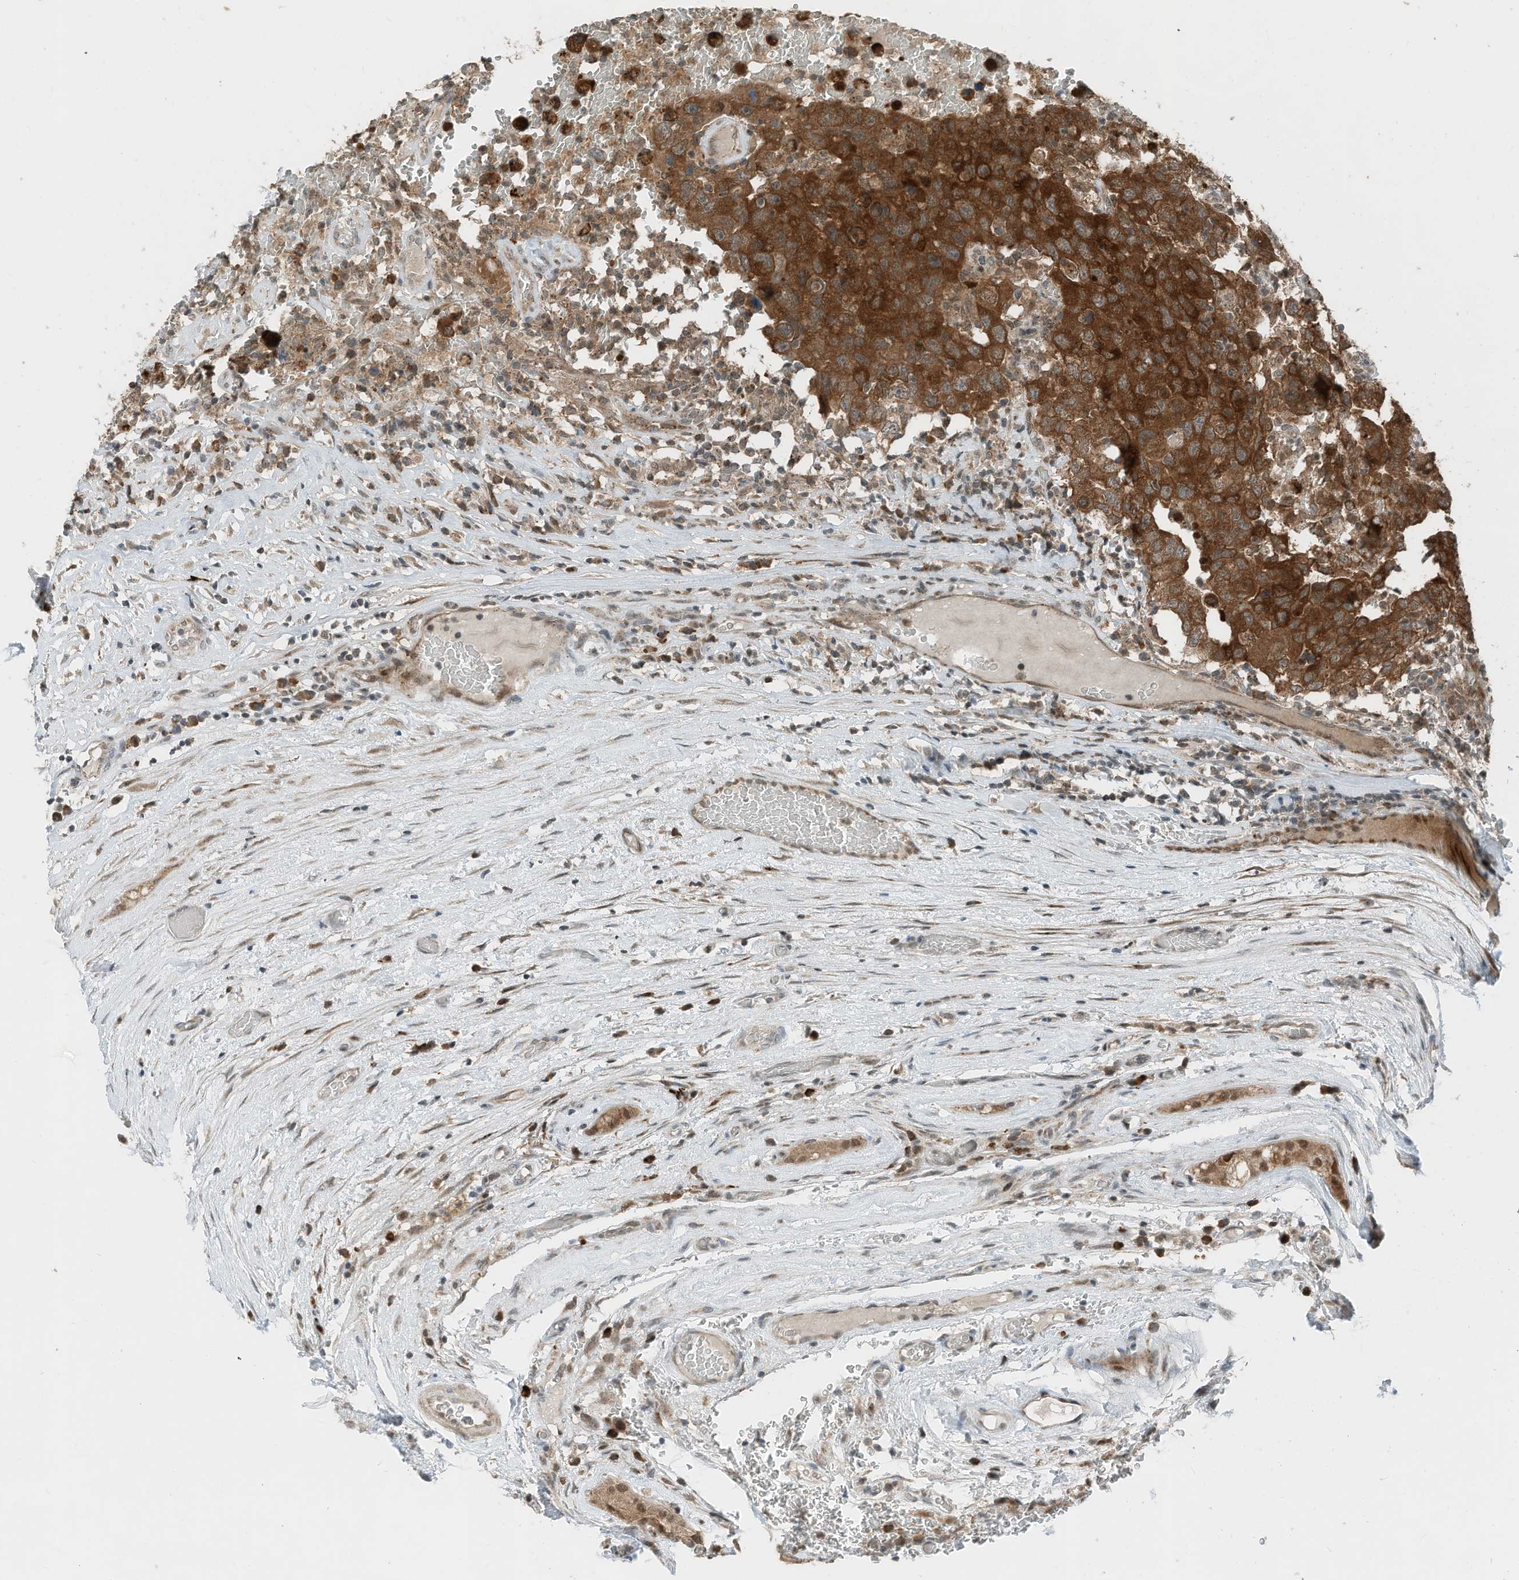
{"staining": {"intensity": "strong", "quantity": ">75%", "location": "cytoplasmic/membranous"}, "tissue": "testis cancer", "cell_type": "Tumor cells", "image_type": "cancer", "snomed": [{"axis": "morphology", "description": "Carcinoma, Embryonal, NOS"}, {"axis": "topography", "description": "Testis"}], "caption": "Protein analysis of testis cancer tissue displays strong cytoplasmic/membranous expression in about >75% of tumor cells. Nuclei are stained in blue.", "gene": "RMND1", "patient": {"sex": "male", "age": 26}}